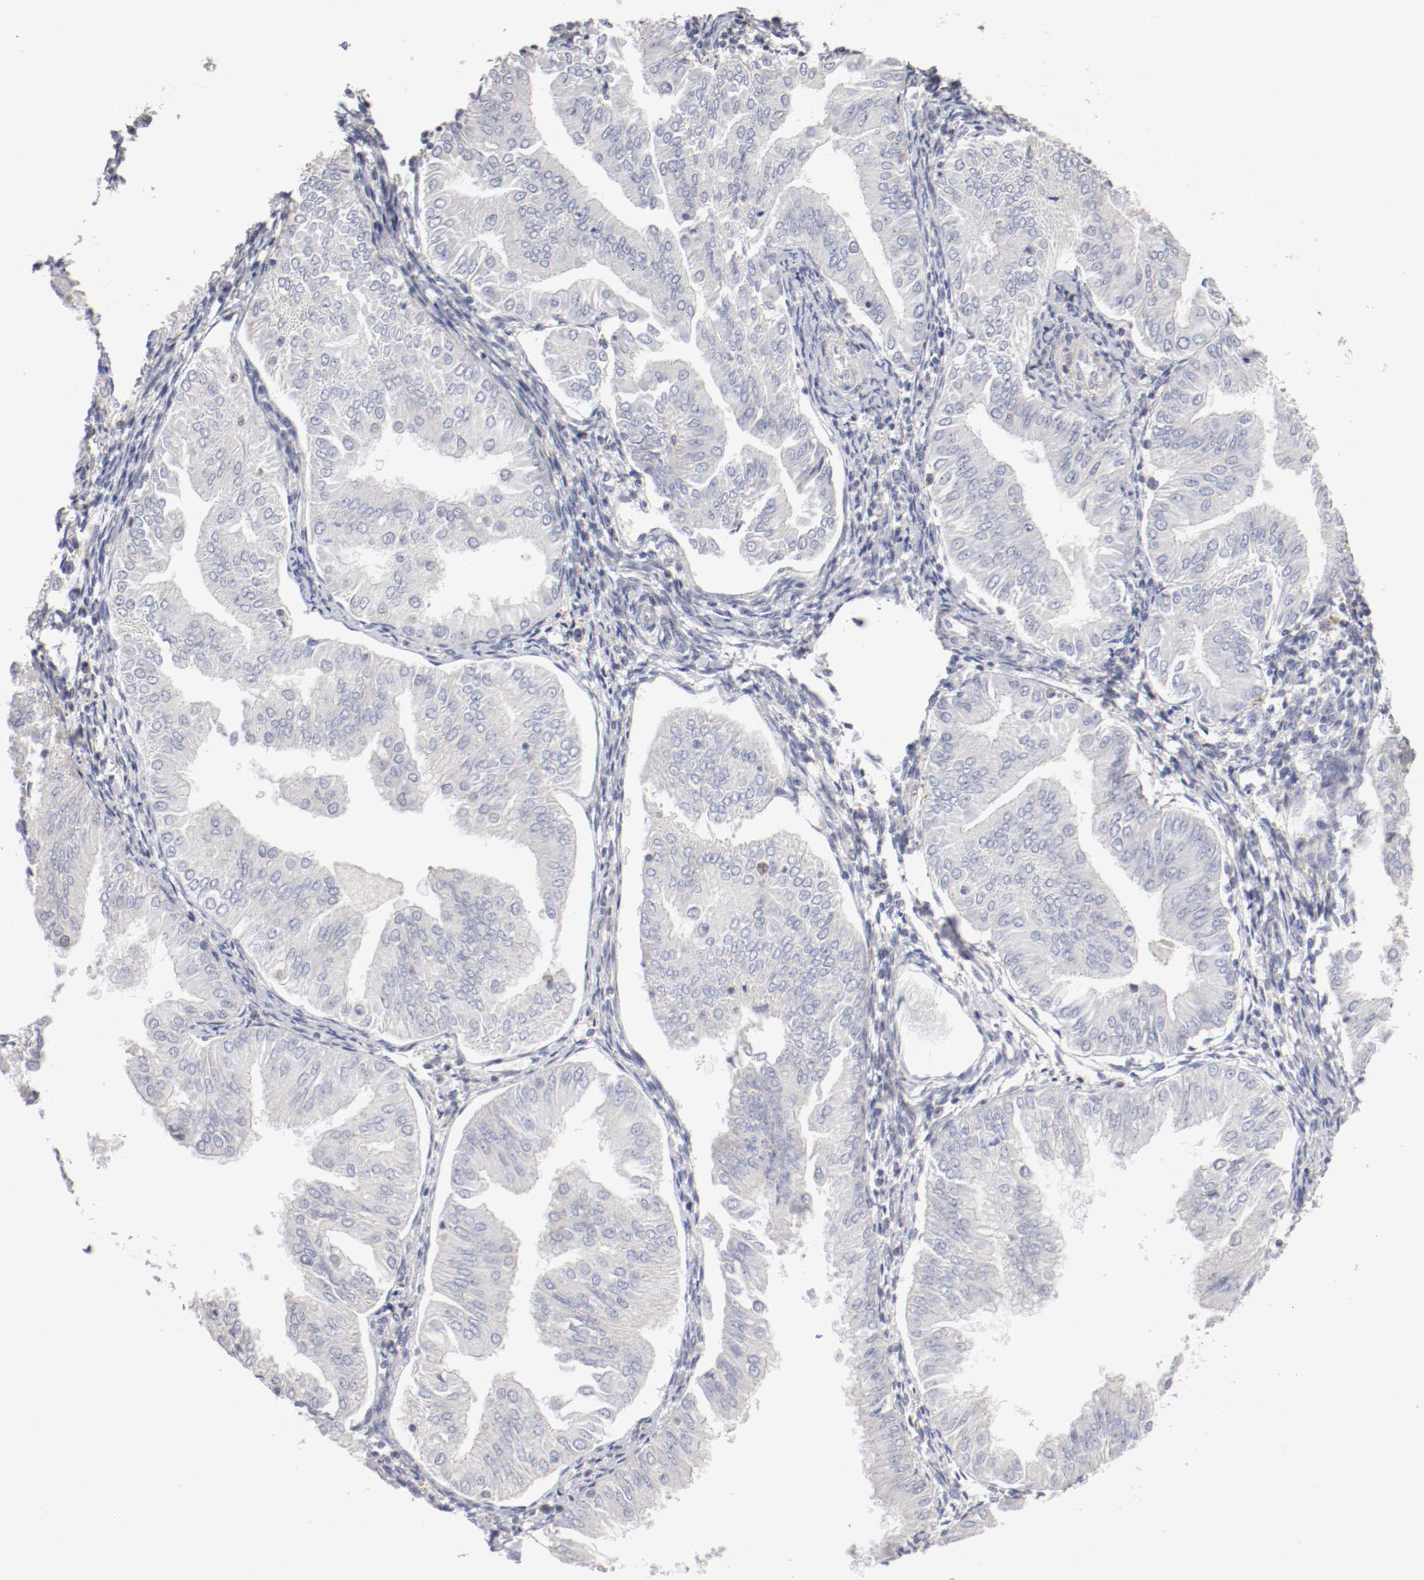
{"staining": {"intensity": "negative", "quantity": "none", "location": "none"}, "tissue": "endometrial cancer", "cell_type": "Tumor cells", "image_type": "cancer", "snomed": [{"axis": "morphology", "description": "Adenocarcinoma, NOS"}, {"axis": "topography", "description": "Endometrium"}], "caption": "Immunohistochemistry histopathology image of neoplastic tissue: endometrial adenocarcinoma stained with DAB shows no significant protein staining in tumor cells.", "gene": "CDK6", "patient": {"sex": "female", "age": 53}}